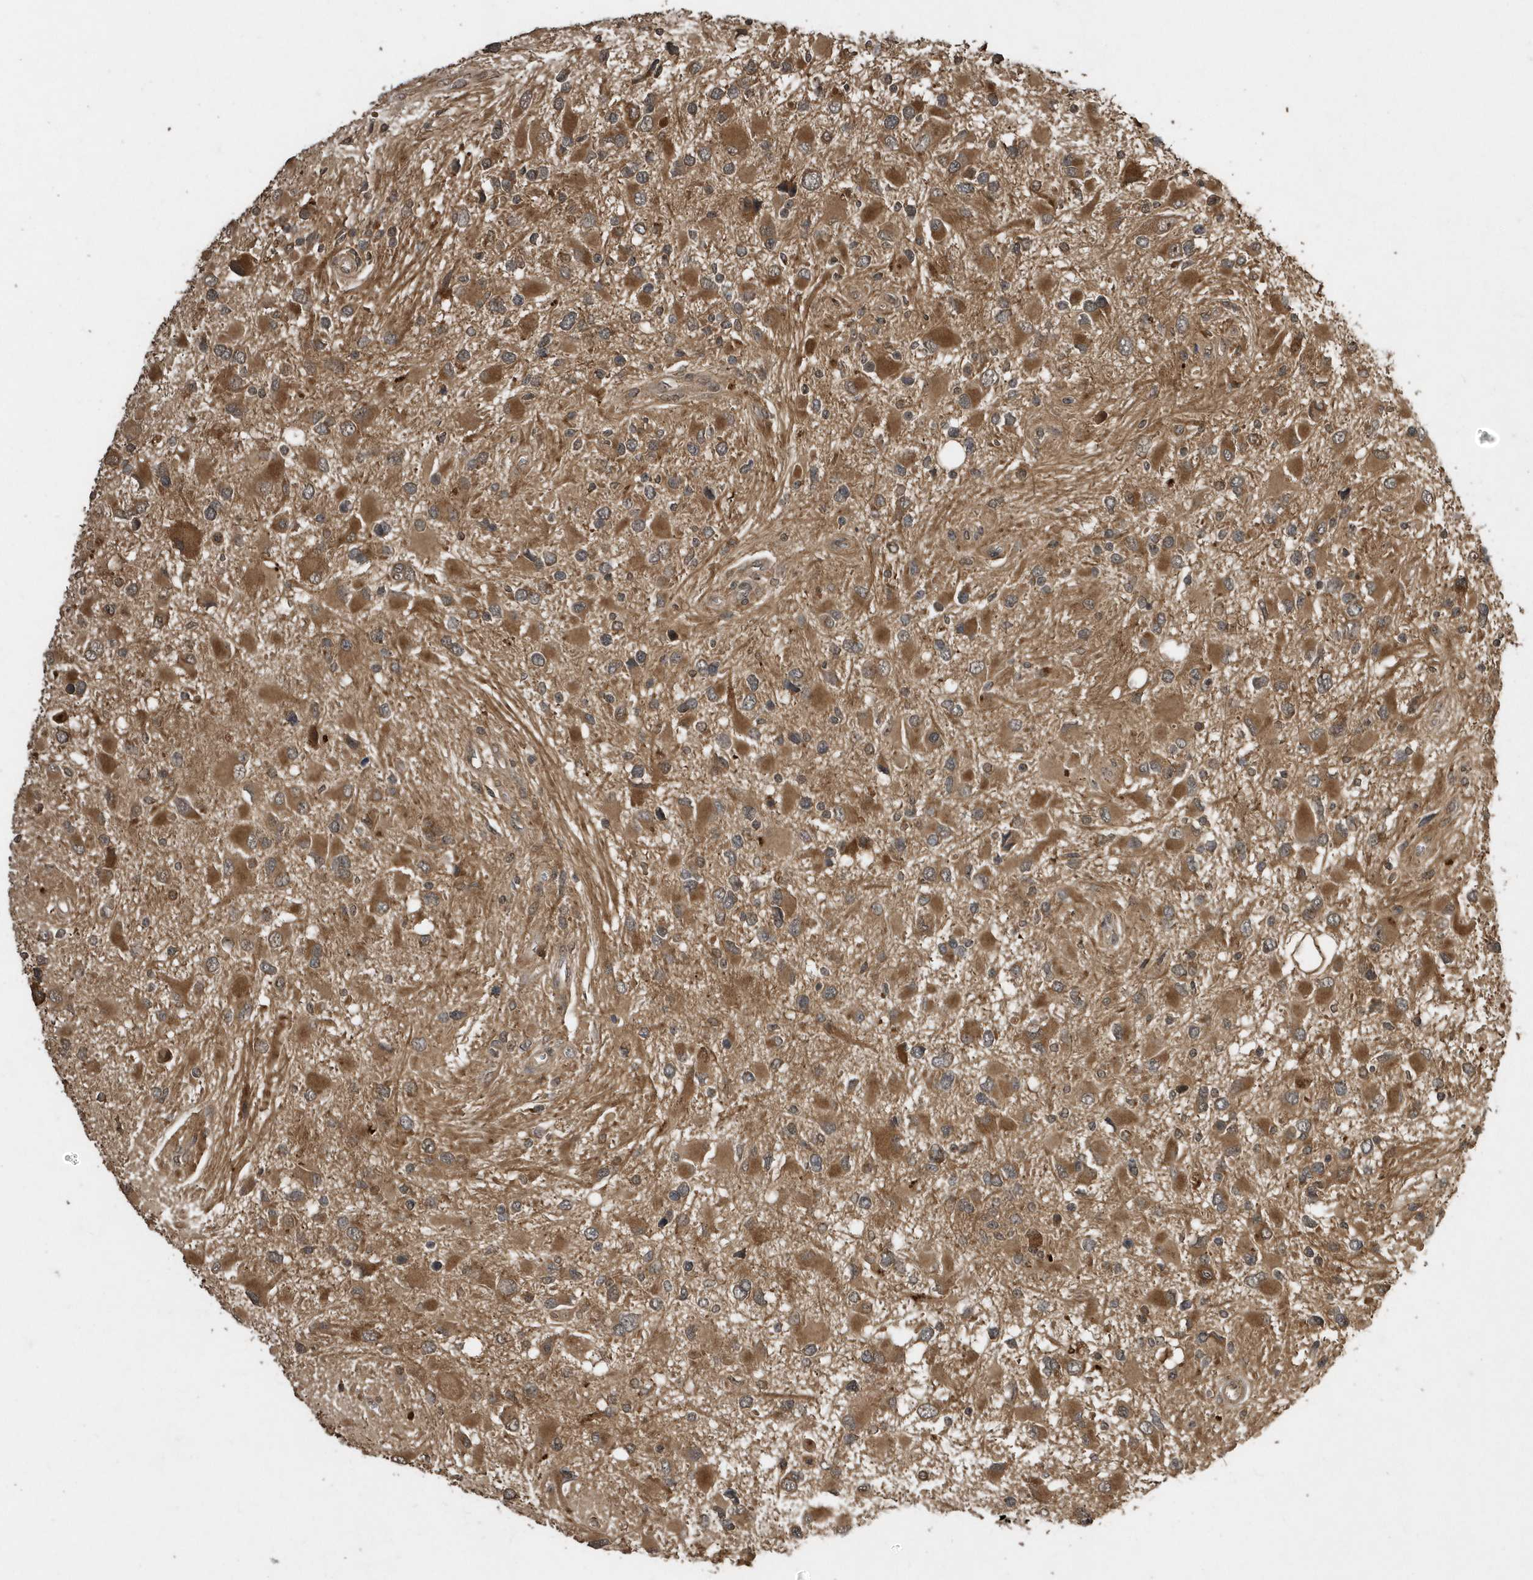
{"staining": {"intensity": "moderate", "quantity": ">75%", "location": "cytoplasmic/membranous"}, "tissue": "glioma", "cell_type": "Tumor cells", "image_type": "cancer", "snomed": [{"axis": "morphology", "description": "Glioma, malignant, High grade"}, {"axis": "topography", "description": "Brain"}], "caption": "Glioma stained for a protein (brown) demonstrates moderate cytoplasmic/membranous positive positivity in approximately >75% of tumor cells.", "gene": "WASHC5", "patient": {"sex": "male", "age": 53}}